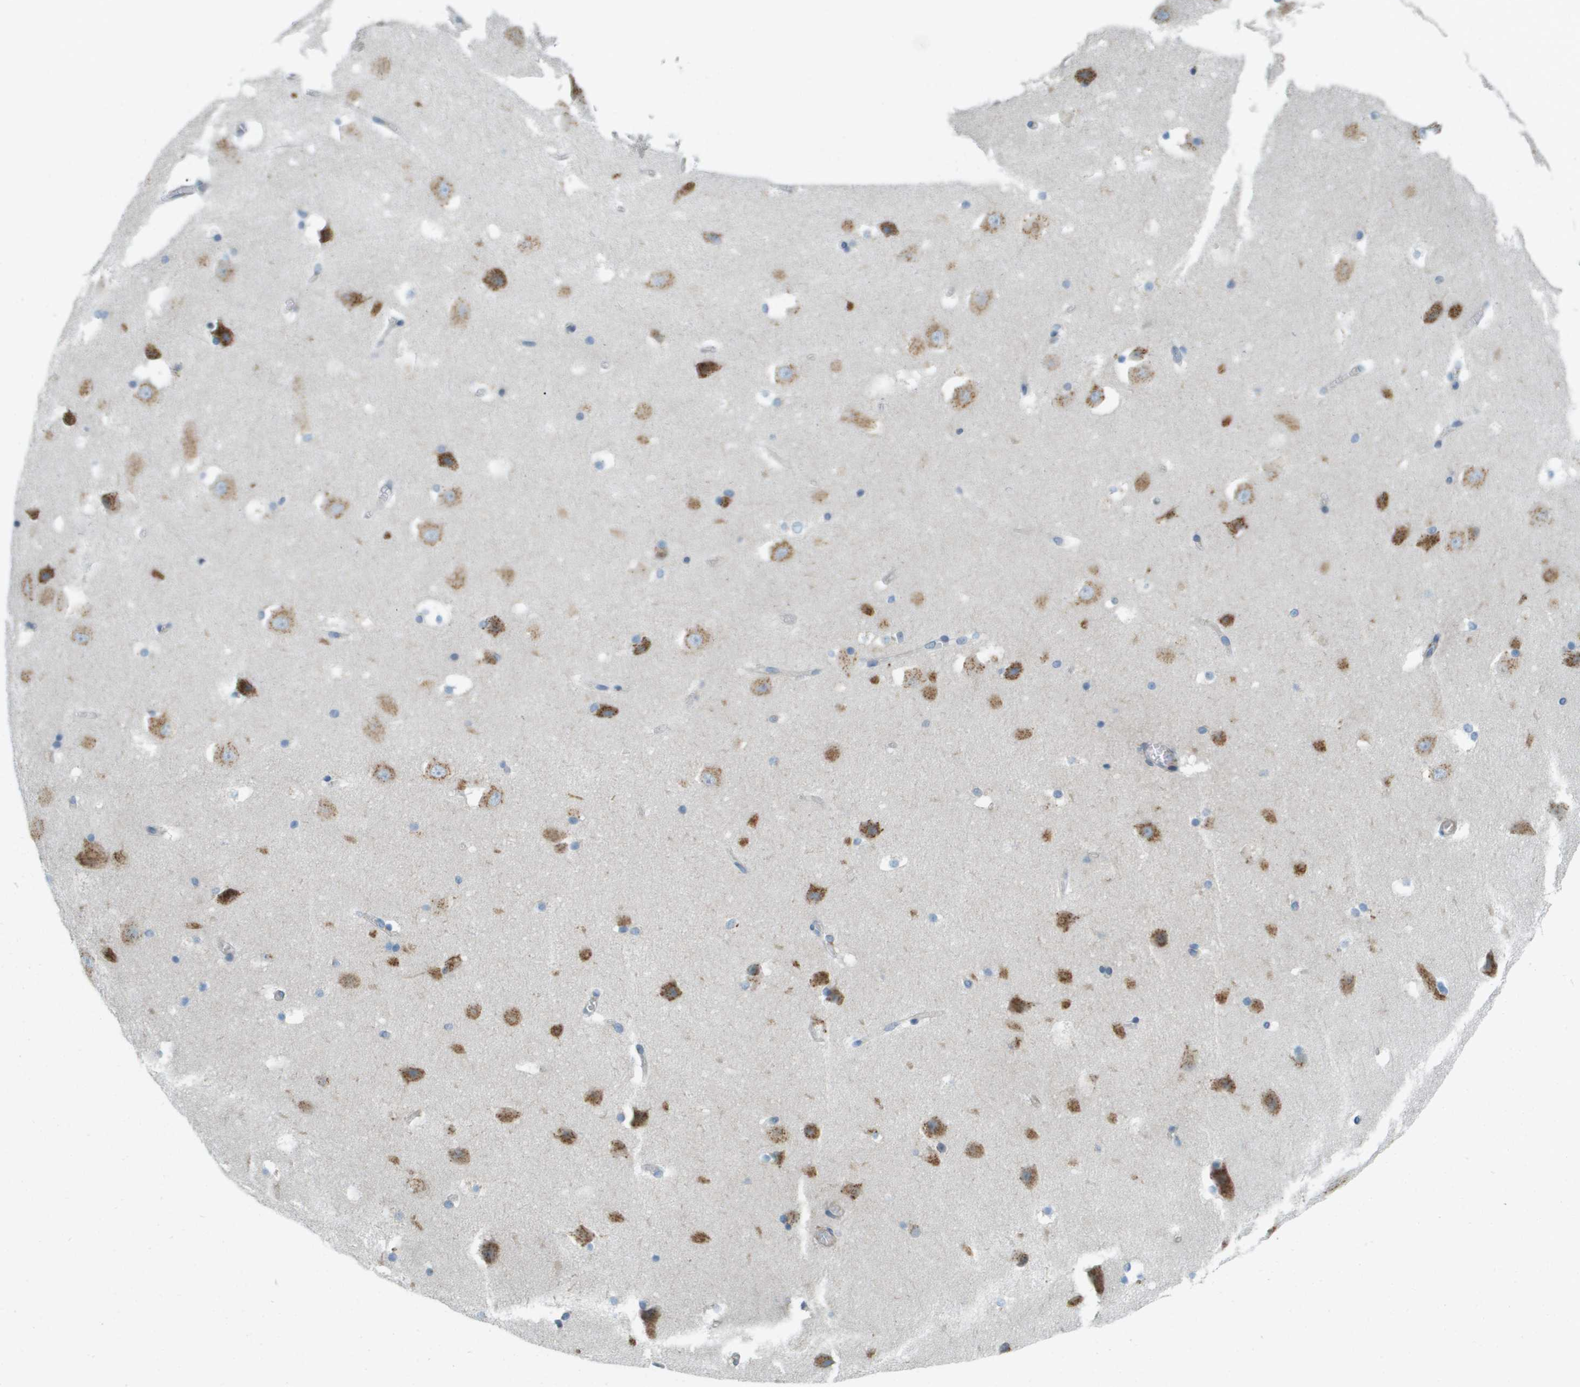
{"staining": {"intensity": "moderate", "quantity": "<25%", "location": "cytoplasmic/membranous"}, "tissue": "caudate", "cell_type": "Glial cells", "image_type": "normal", "snomed": [{"axis": "morphology", "description": "Normal tissue, NOS"}, {"axis": "topography", "description": "Lateral ventricle wall"}], "caption": "Unremarkable caudate exhibits moderate cytoplasmic/membranous expression in about <25% of glial cells, visualized by immunohistochemistry. The staining was performed using DAB (3,3'-diaminobenzidine) to visualize the protein expression in brown, while the nuclei were stained in blue with hematoxylin (Magnification: 20x).", "gene": "ACBD3", "patient": {"sex": "male", "age": 45}}